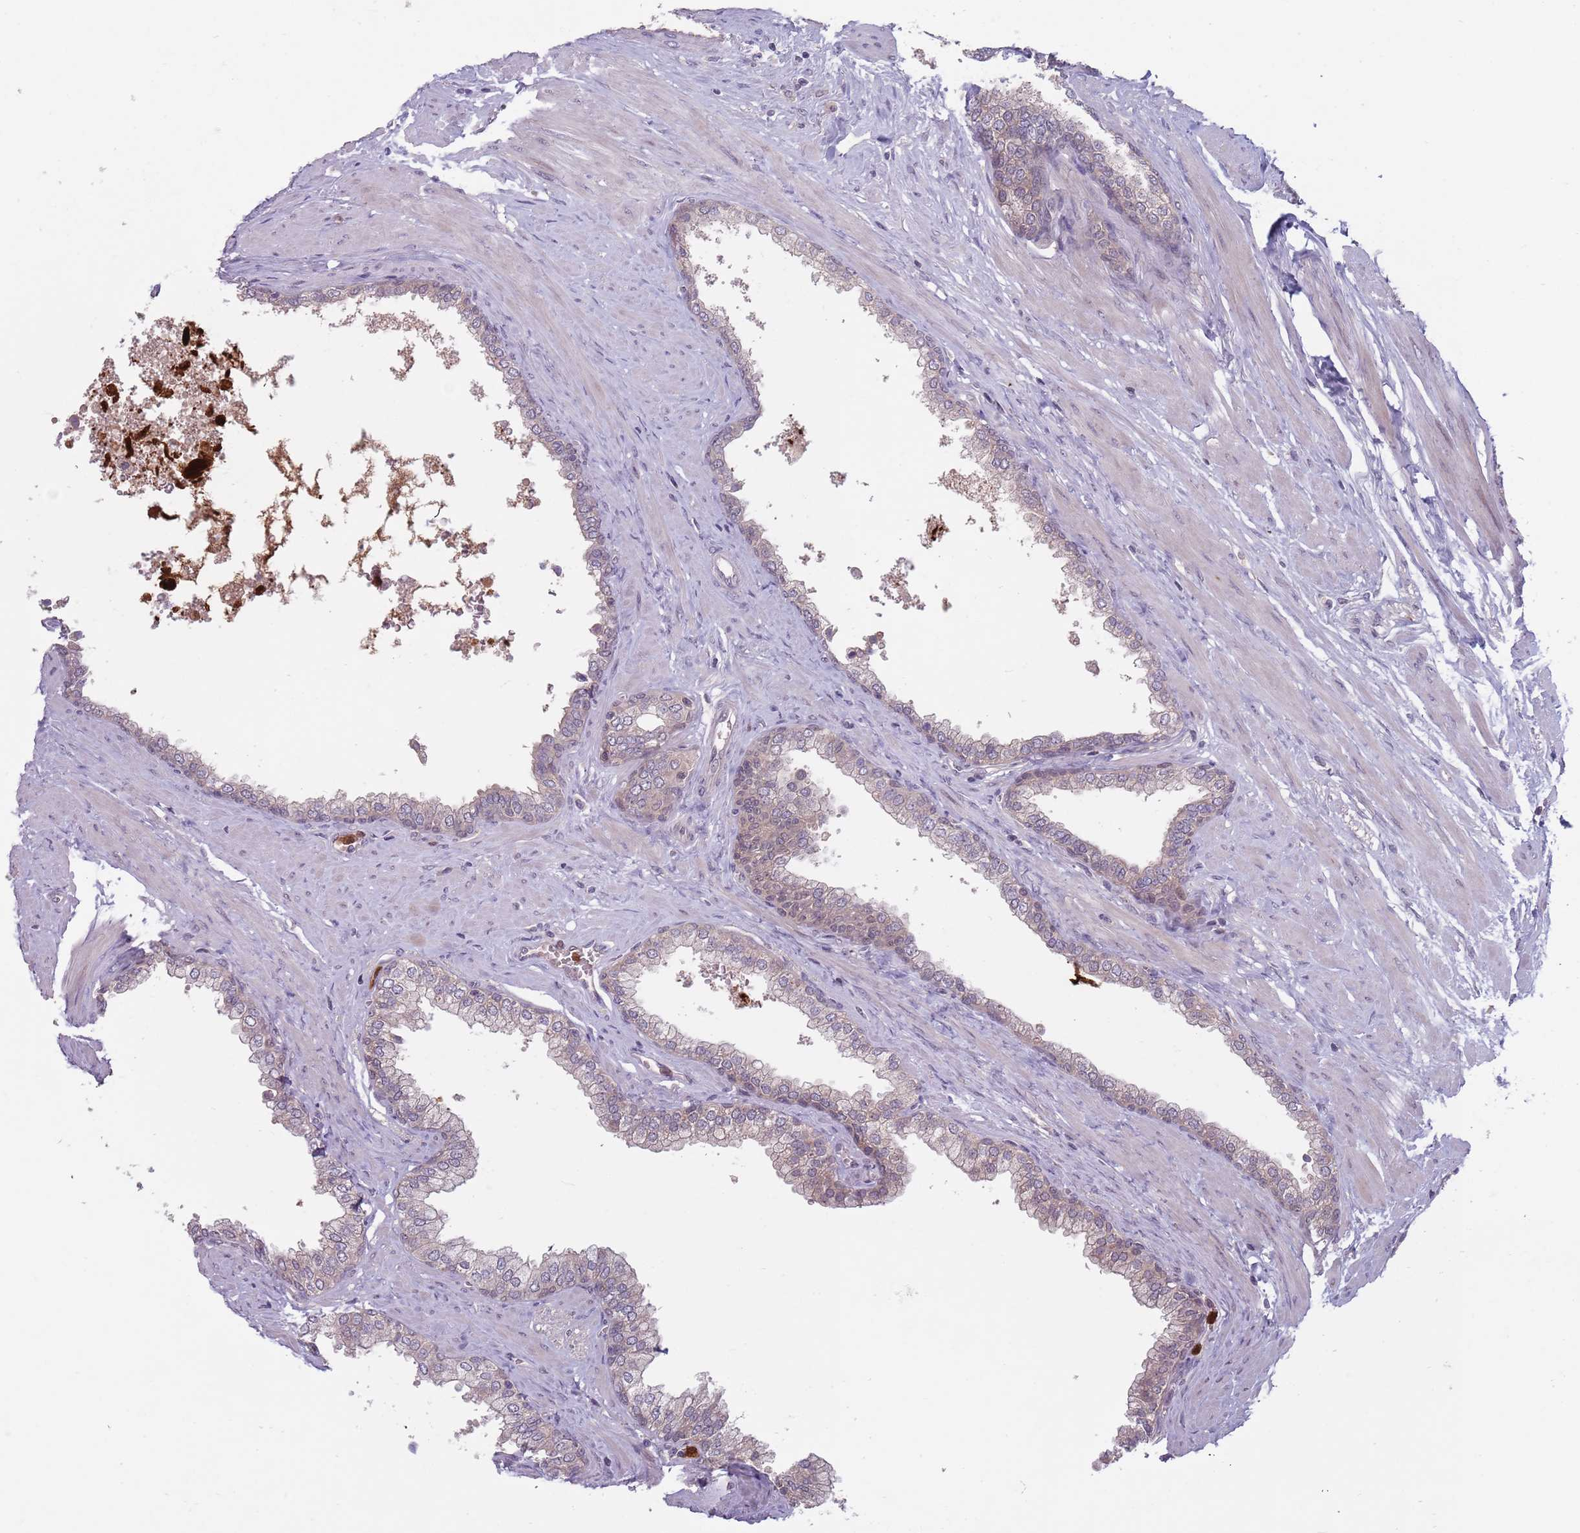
{"staining": {"intensity": "negative", "quantity": "none", "location": "none"}, "tissue": "prostate", "cell_type": "Glandular cells", "image_type": "normal", "snomed": [{"axis": "morphology", "description": "Normal tissue, NOS"}, {"axis": "morphology", "description": "Urothelial carcinoma, Low grade"}, {"axis": "topography", "description": "Urinary bladder"}, {"axis": "topography", "description": "Prostate"}], "caption": "Photomicrograph shows no protein expression in glandular cells of unremarkable prostate.", "gene": "TYW1B", "patient": {"sex": "male", "age": 60}}